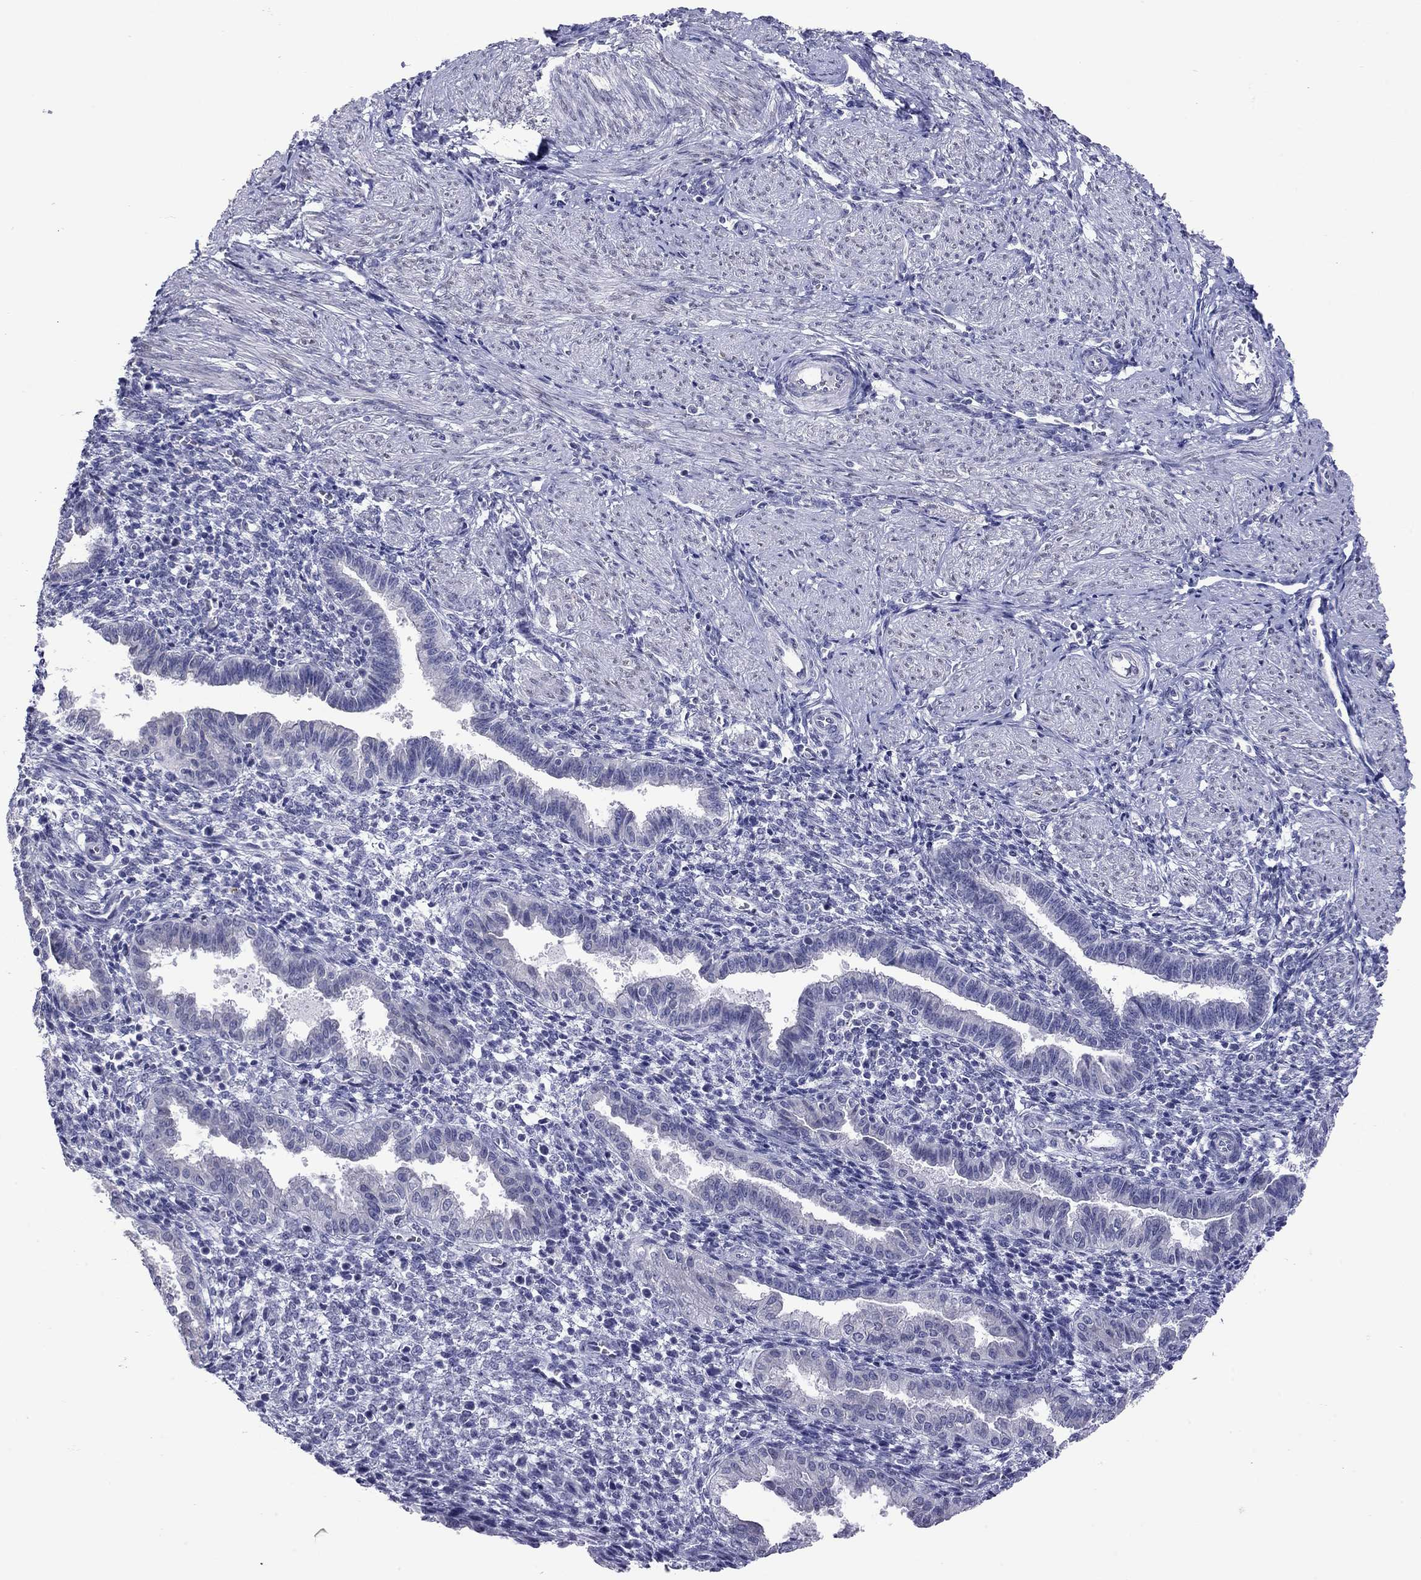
{"staining": {"intensity": "negative", "quantity": "none", "location": "none"}, "tissue": "endometrium", "cell_type": "Cells in endometrial stroma", "image_type": "normal", "snomed": [{"axis": "morphology", "description": "Normal tissue, NOS"}, {"axis": "topography", "description": "Endometrium"}], "caption": "High magnification brightfield microscopy of unremarkable endometrium stained with DAB (brown) and counterstained with hematoxylin (blue): cells in endometrial stroma show no significant staining. Brightfield microscopy of IHC stained with DAB (brown) and hematoxylin (blue), captured at high magnification.", "gene": "ARMC12", "patient": {"sex": "female", "age": 37}}